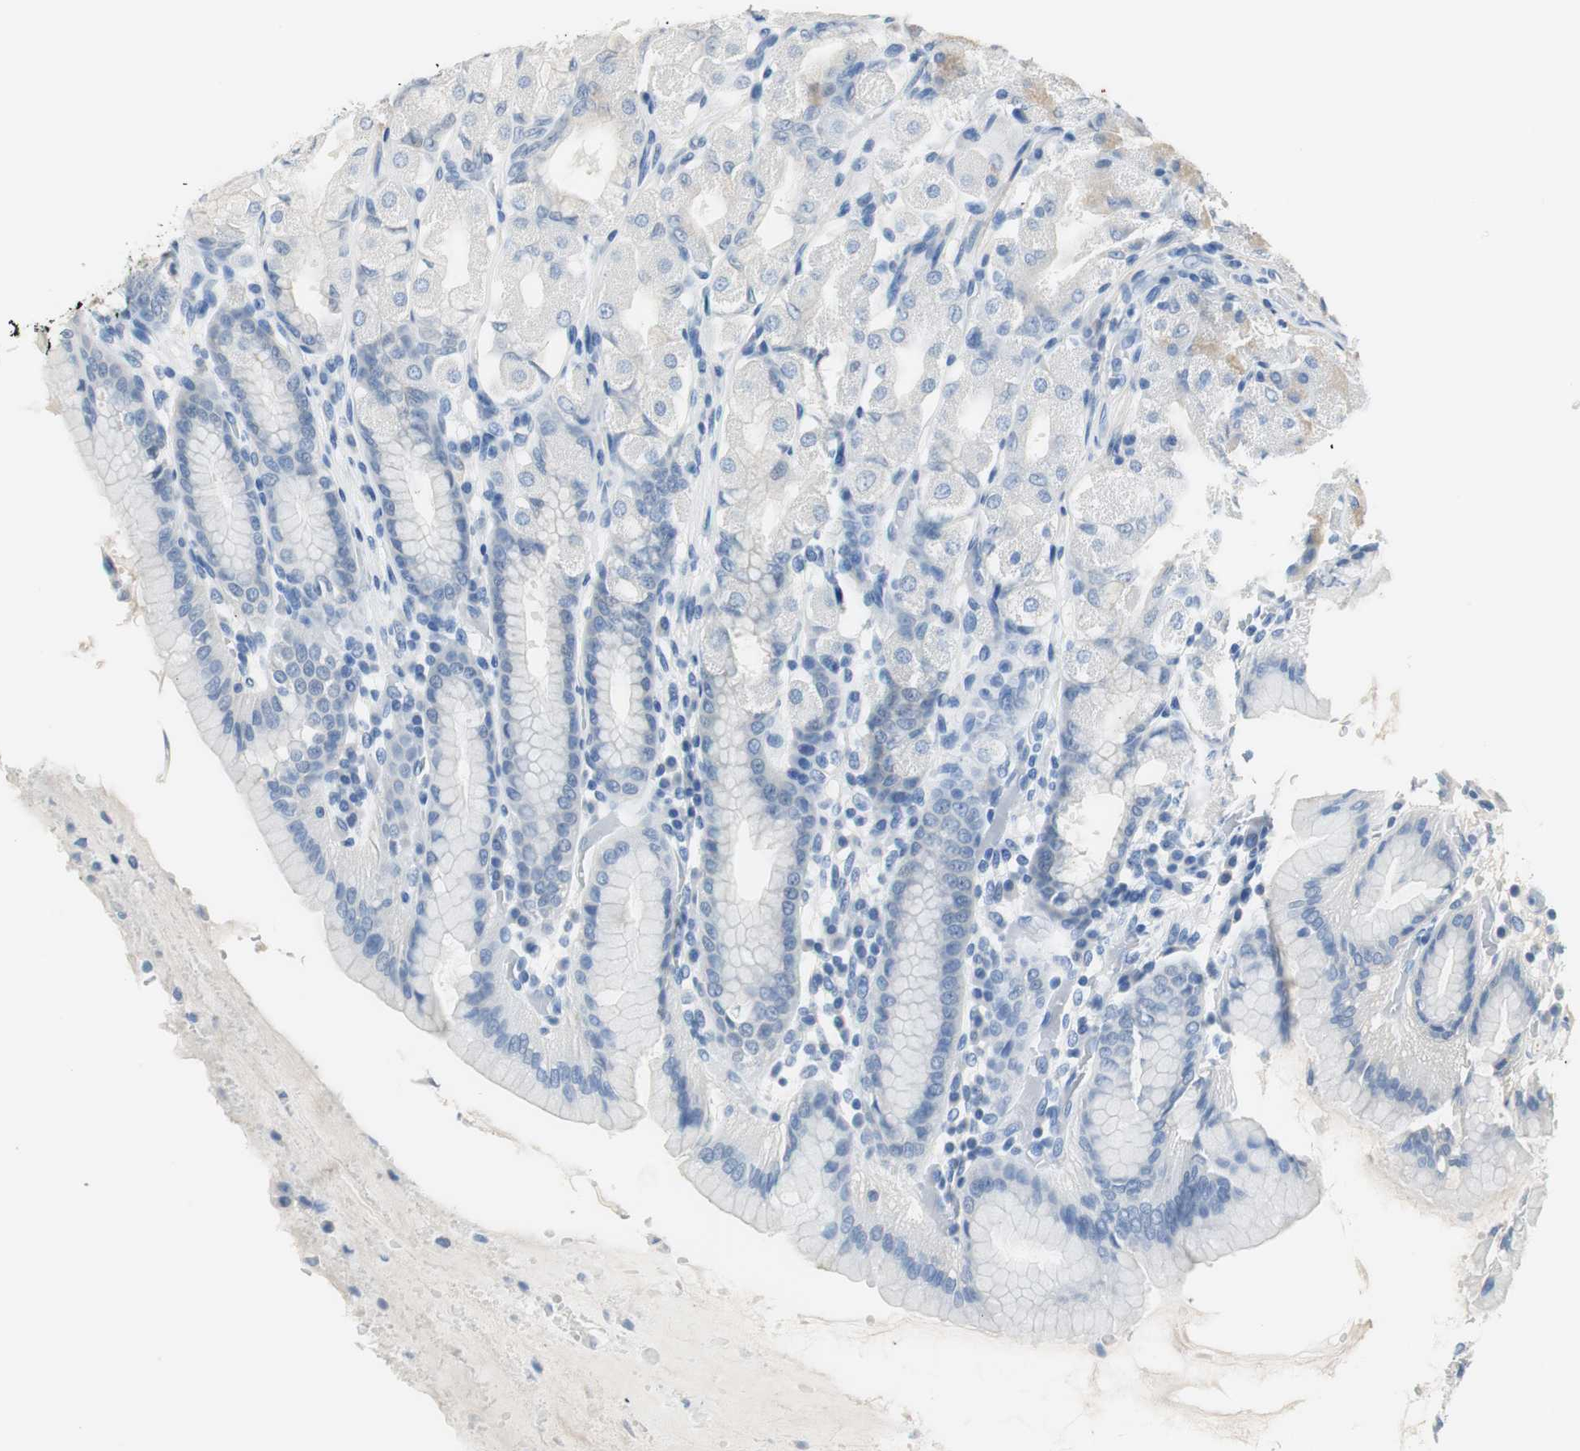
{"staining": {"intensity": "moderate", "quantity": "<25%", "location": "cytoplasmic/membranous"}, "tissue": "stomach", "cell_type": "Glandular cells", "image_type": "normal", "snomed": [{"axis": "morphology", "description": "Normal tissue, NOS"}, {"axis": "topography", "description": "Stomach, upper"}], "caption": "This image displays immunohistochemistry (IHC) staining of benign human stomach, with low moderate cytoplasmic/membranous expression in about <25% of glandular cells.", "gene": "MUC7", "patient": {"sex": "male", "age": 68}}